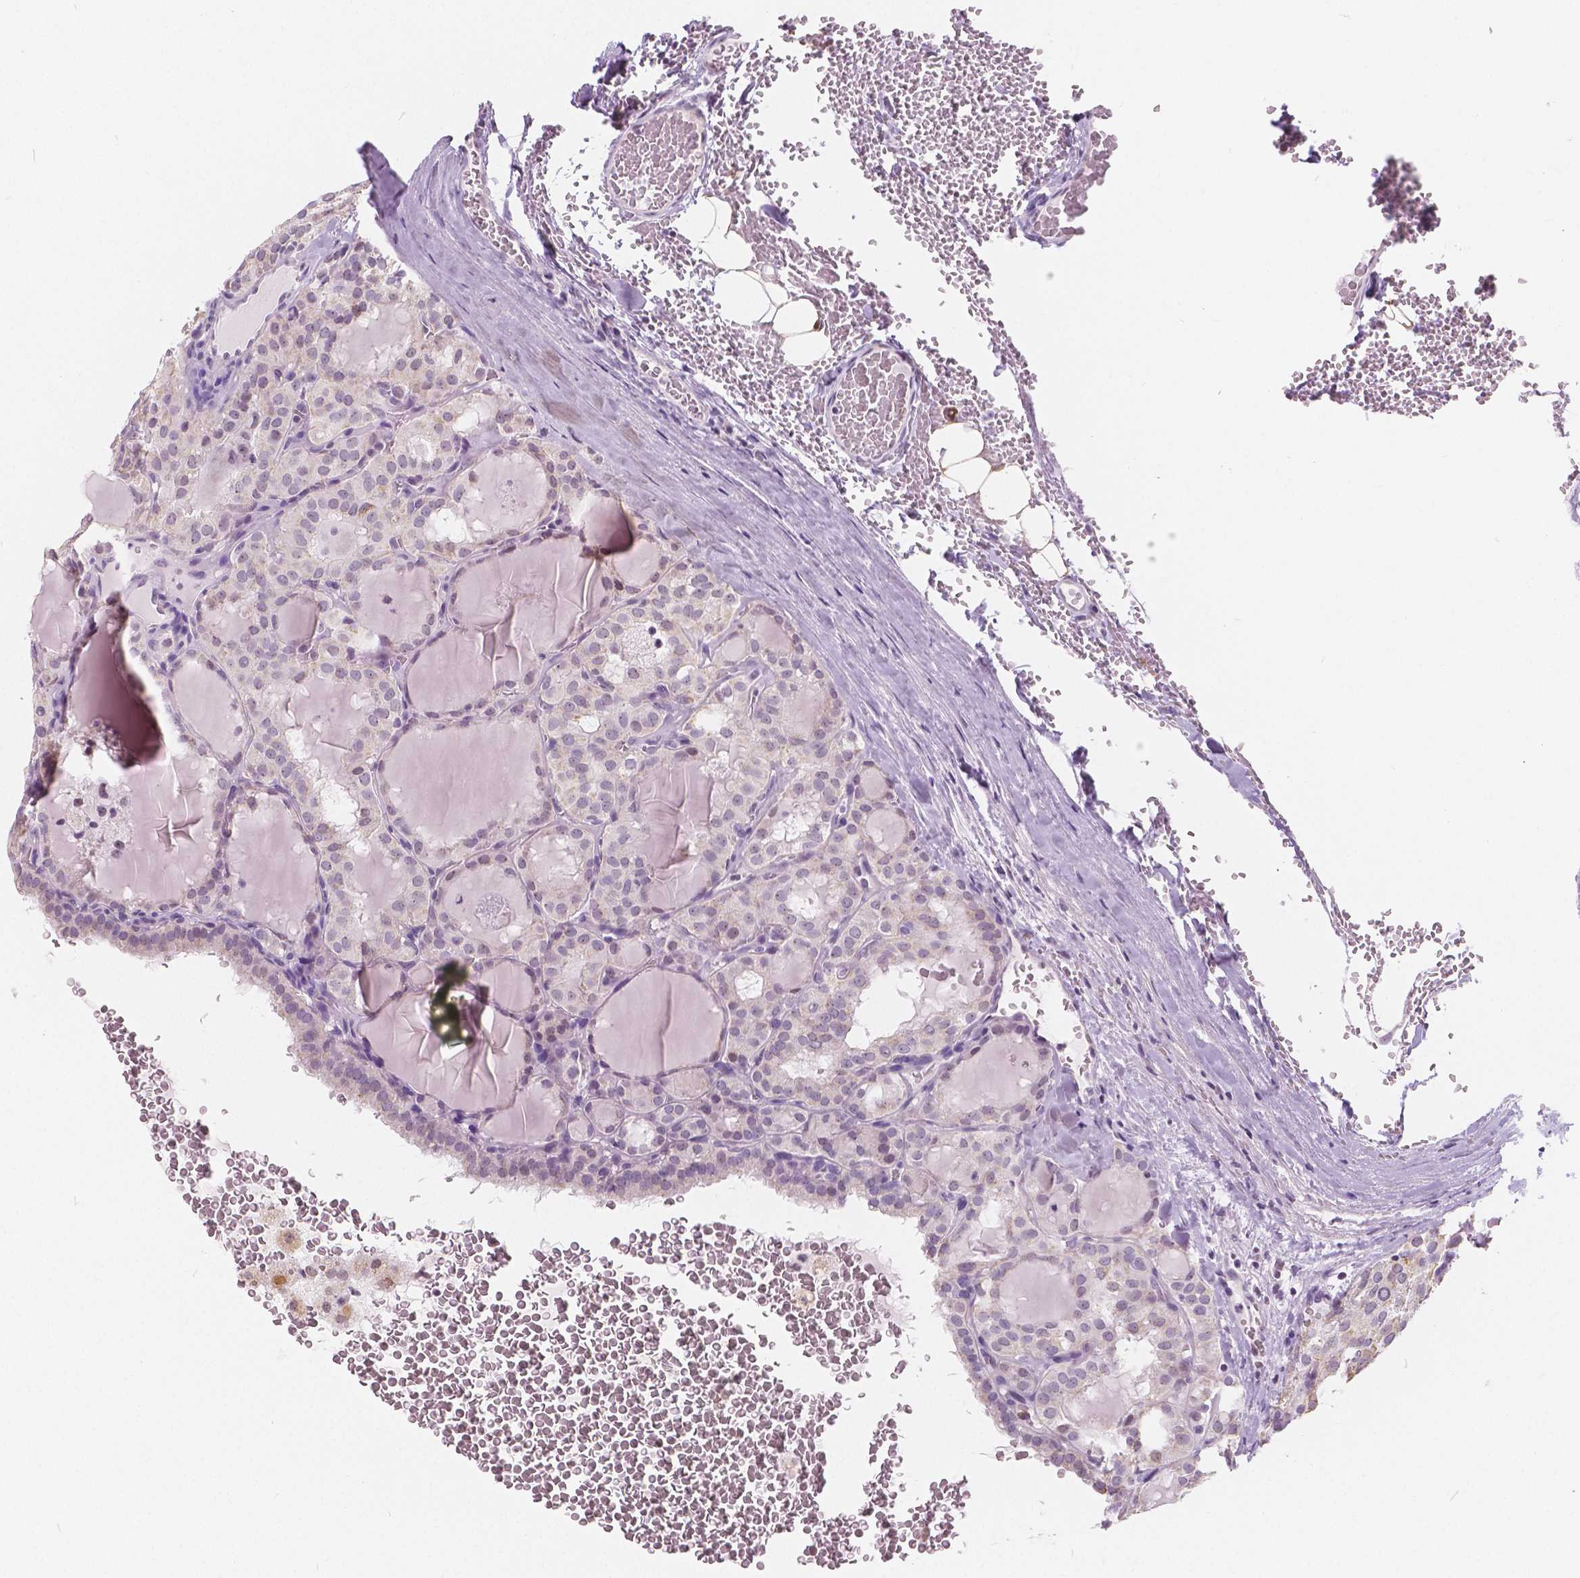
{"staining": {"intensity": "negative", "quantity": "none", "location": "none"}, "tissue": "thyroid cancer", "cell_type": "Tumor cells", "image_type": "cancer", "snomed": [{"axis": "morphology", "description": "Papillary adenocarcinoma, NOS"}, {"axis": "topography", "description": "Thyroid gland"}], "caption": "DAB (3,3'-diaminobenzidine) immunohistochemical staining of thyroid cancer (papillary adenocarcinoma) displays no significant positivity in tumor cells.", "gene": "NOLC1", "patient": {"sex": "male", "age": 20}}